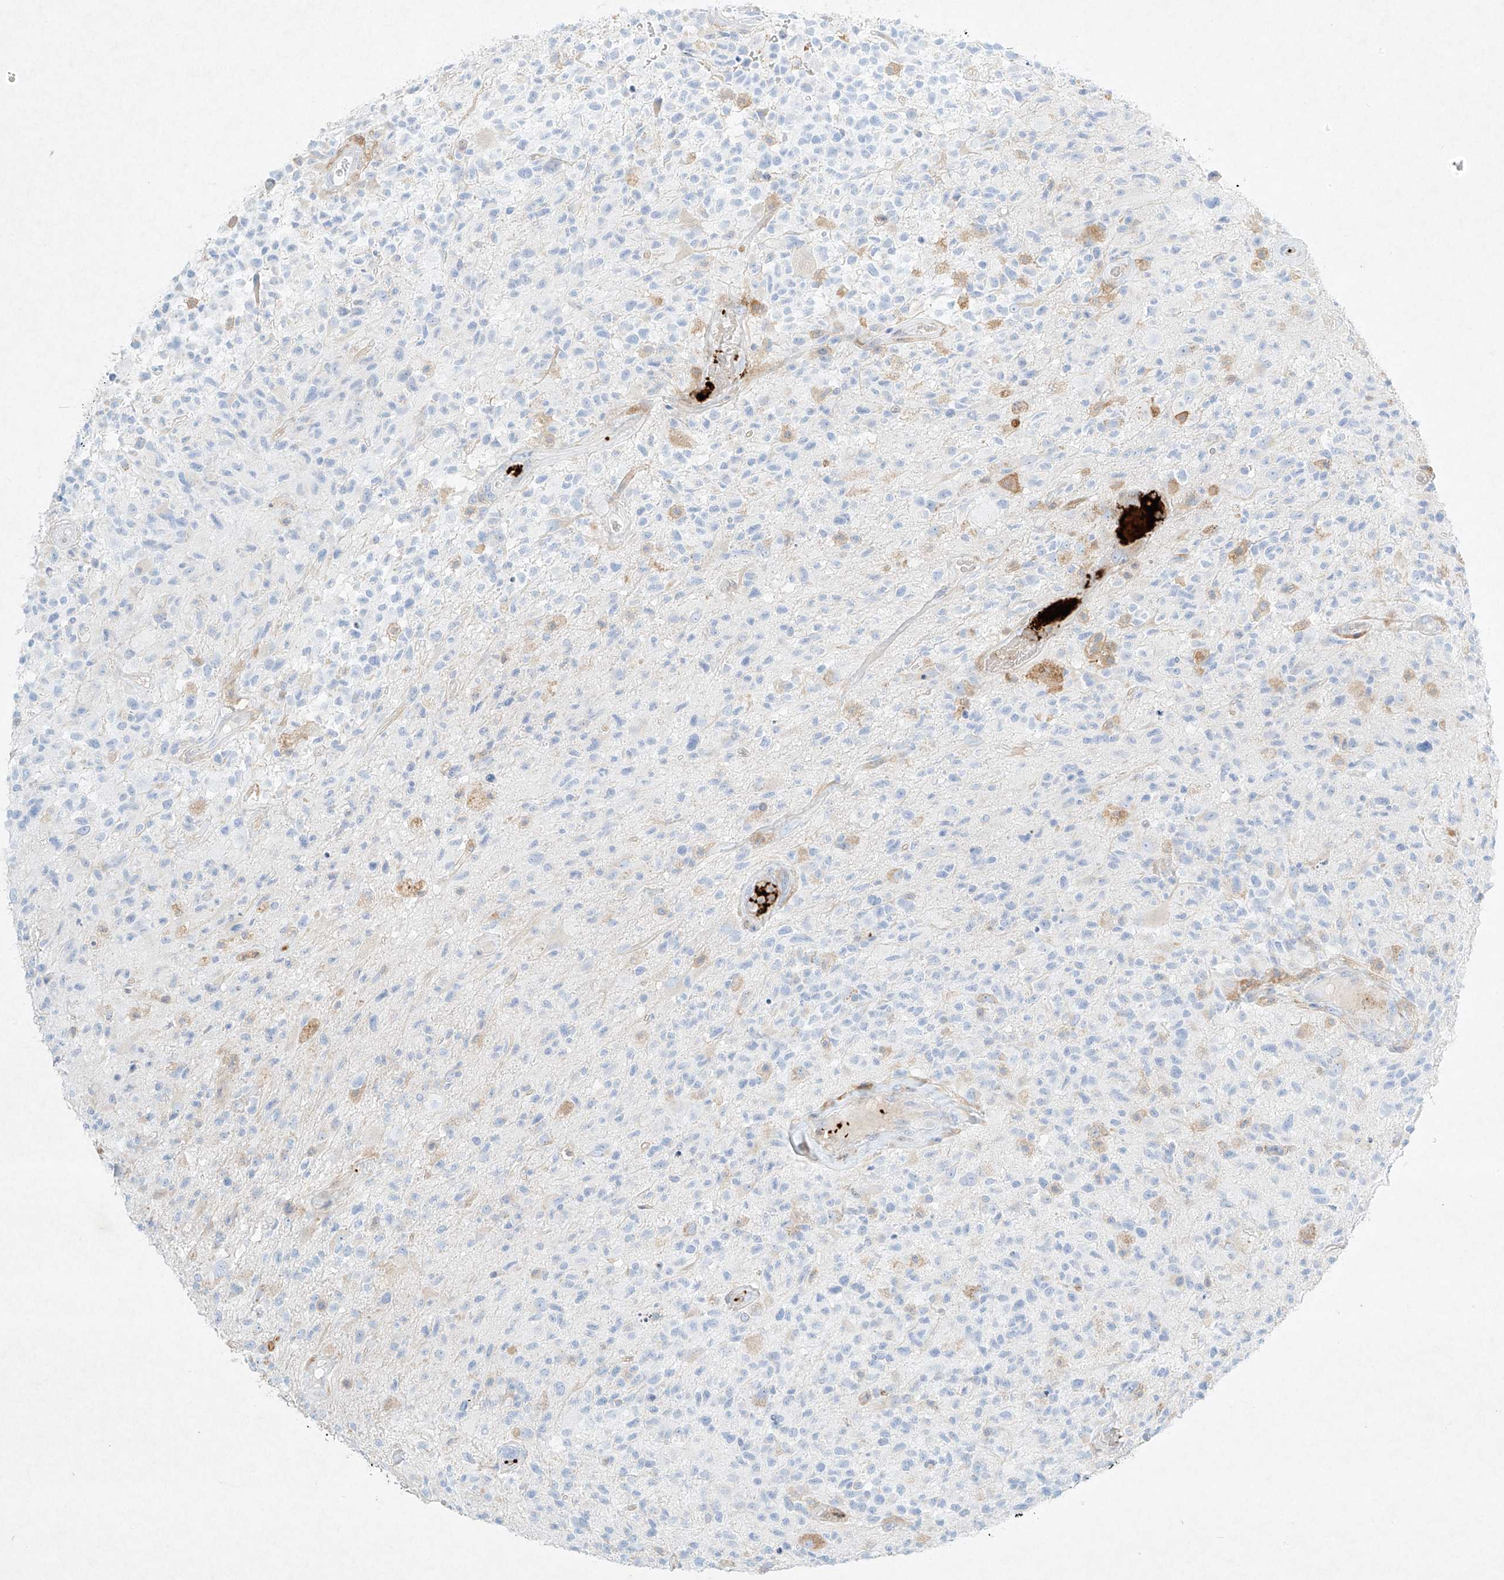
{"staining": {"intensity": "negative", "quantity": "none", "location": "none"}, "tissue": "glioma", "cell_type": "Tumor cells", "image_type": "cancer", "snomed": [{"axis": "morphology", "description": "Glioma, malignant, High grade"}, {"axis": "morphology", "description": "Glioblastoma, NOS"}, {"axis": "topography", "description": "Brain"}], "caption": "An immunohistochemistry (IHC) image of high-grade glioma (malignant) is shown. There is no staining in tumor cells of high-grade glioma (malignant).", "gene": "PLEK", "patient": {"sex": "male", "age": 60}}